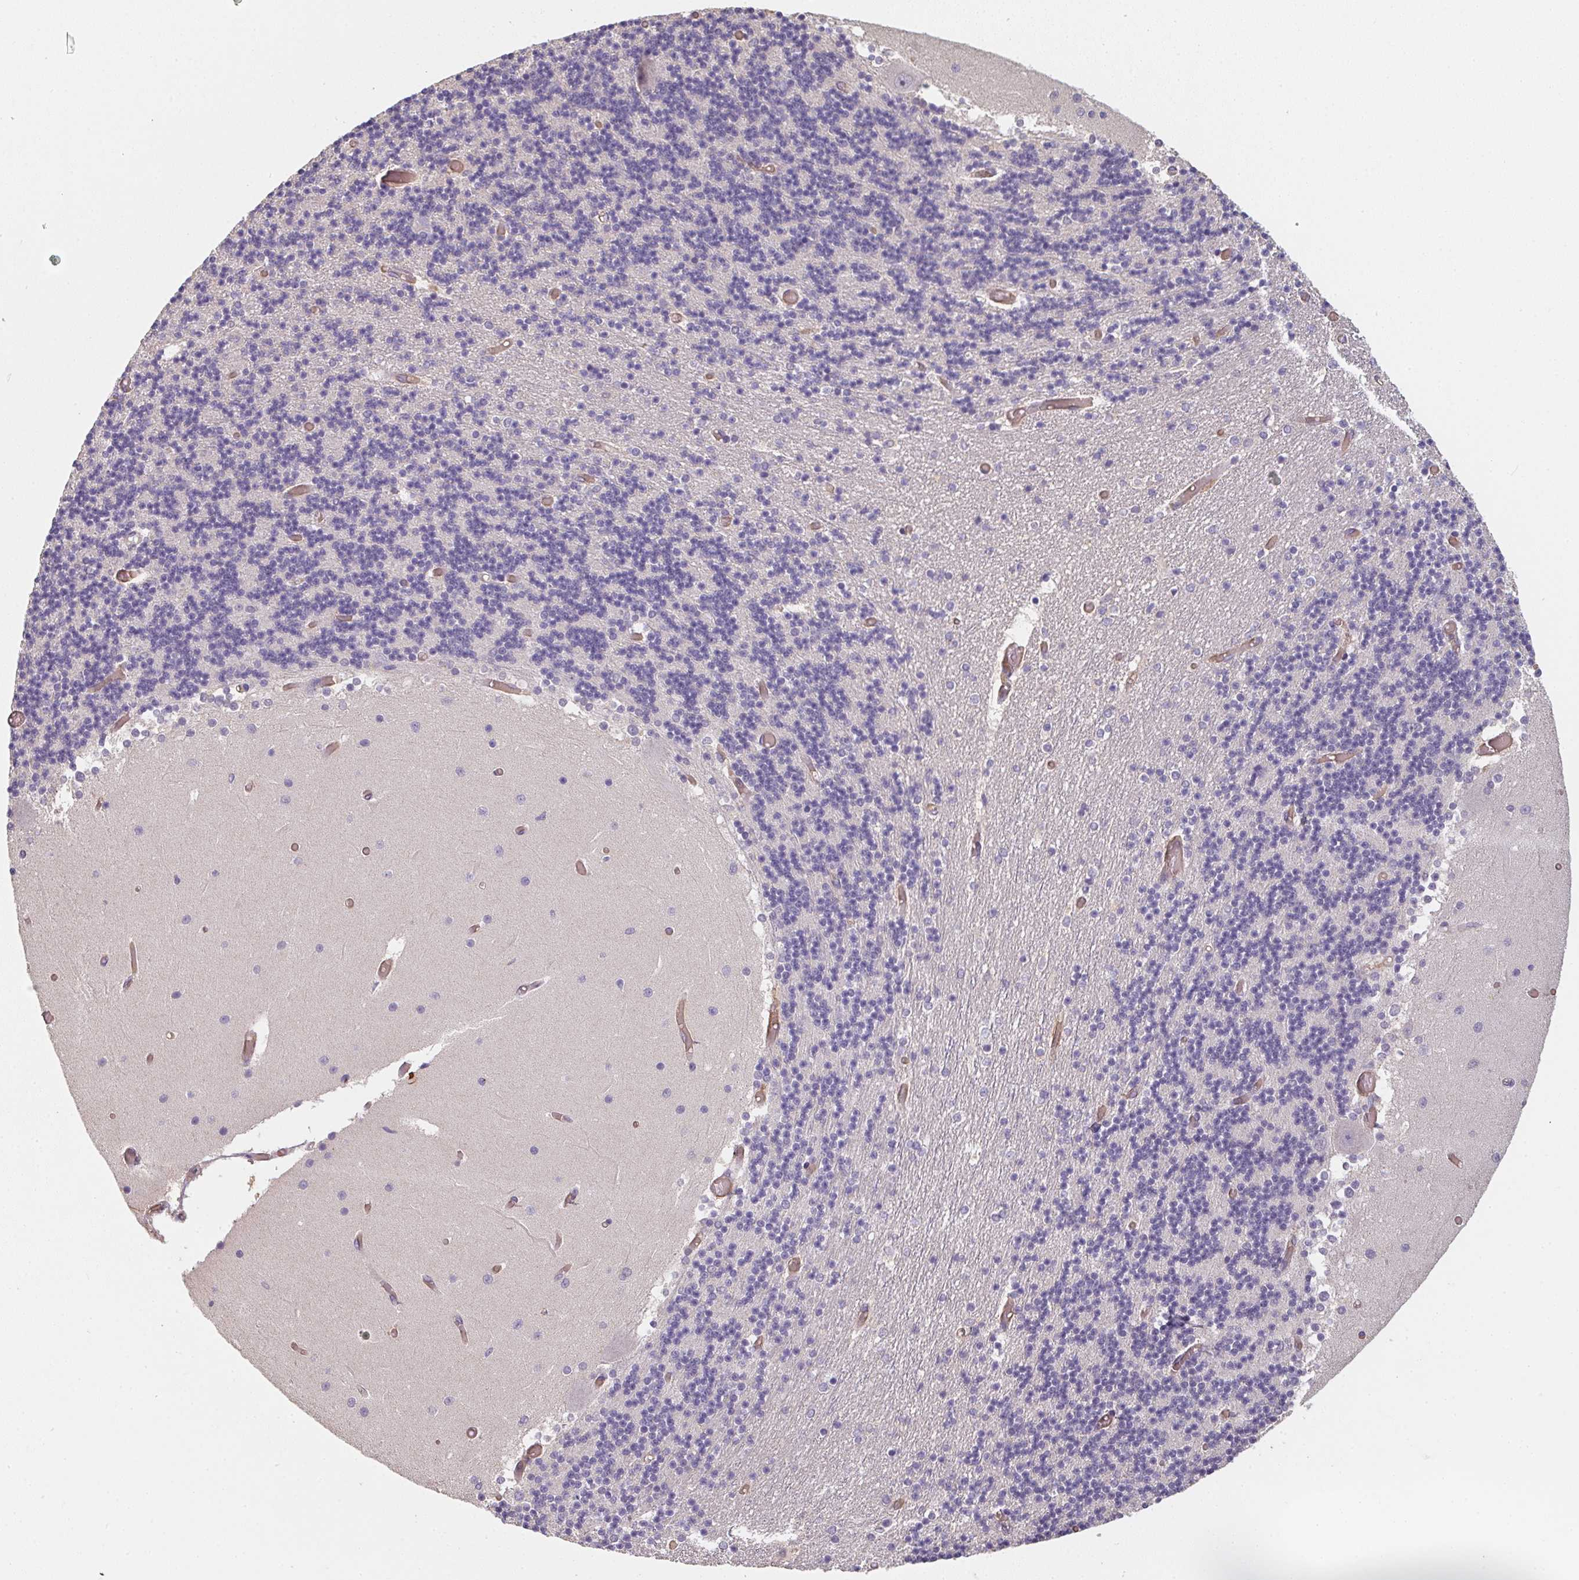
{"staining": {"intensity": "negative", "quantity": "none", "location": "none"}, "tissue": "cerebellum", "cell_type": "Cells in granular layer", "image_type": "normal", "snomed": [{"axis": "morphology", "description": "Normal tissue, NOS"}, {"axis": "topography", "description": "Cerebellum"}], "caption": "The micrograph exhibits no significant expression in cells in granular layer of cerebellum. Nuclei are stained in blue.", "gene": "TBKBP1", "patient": {"sex": "female", "age": 28}}